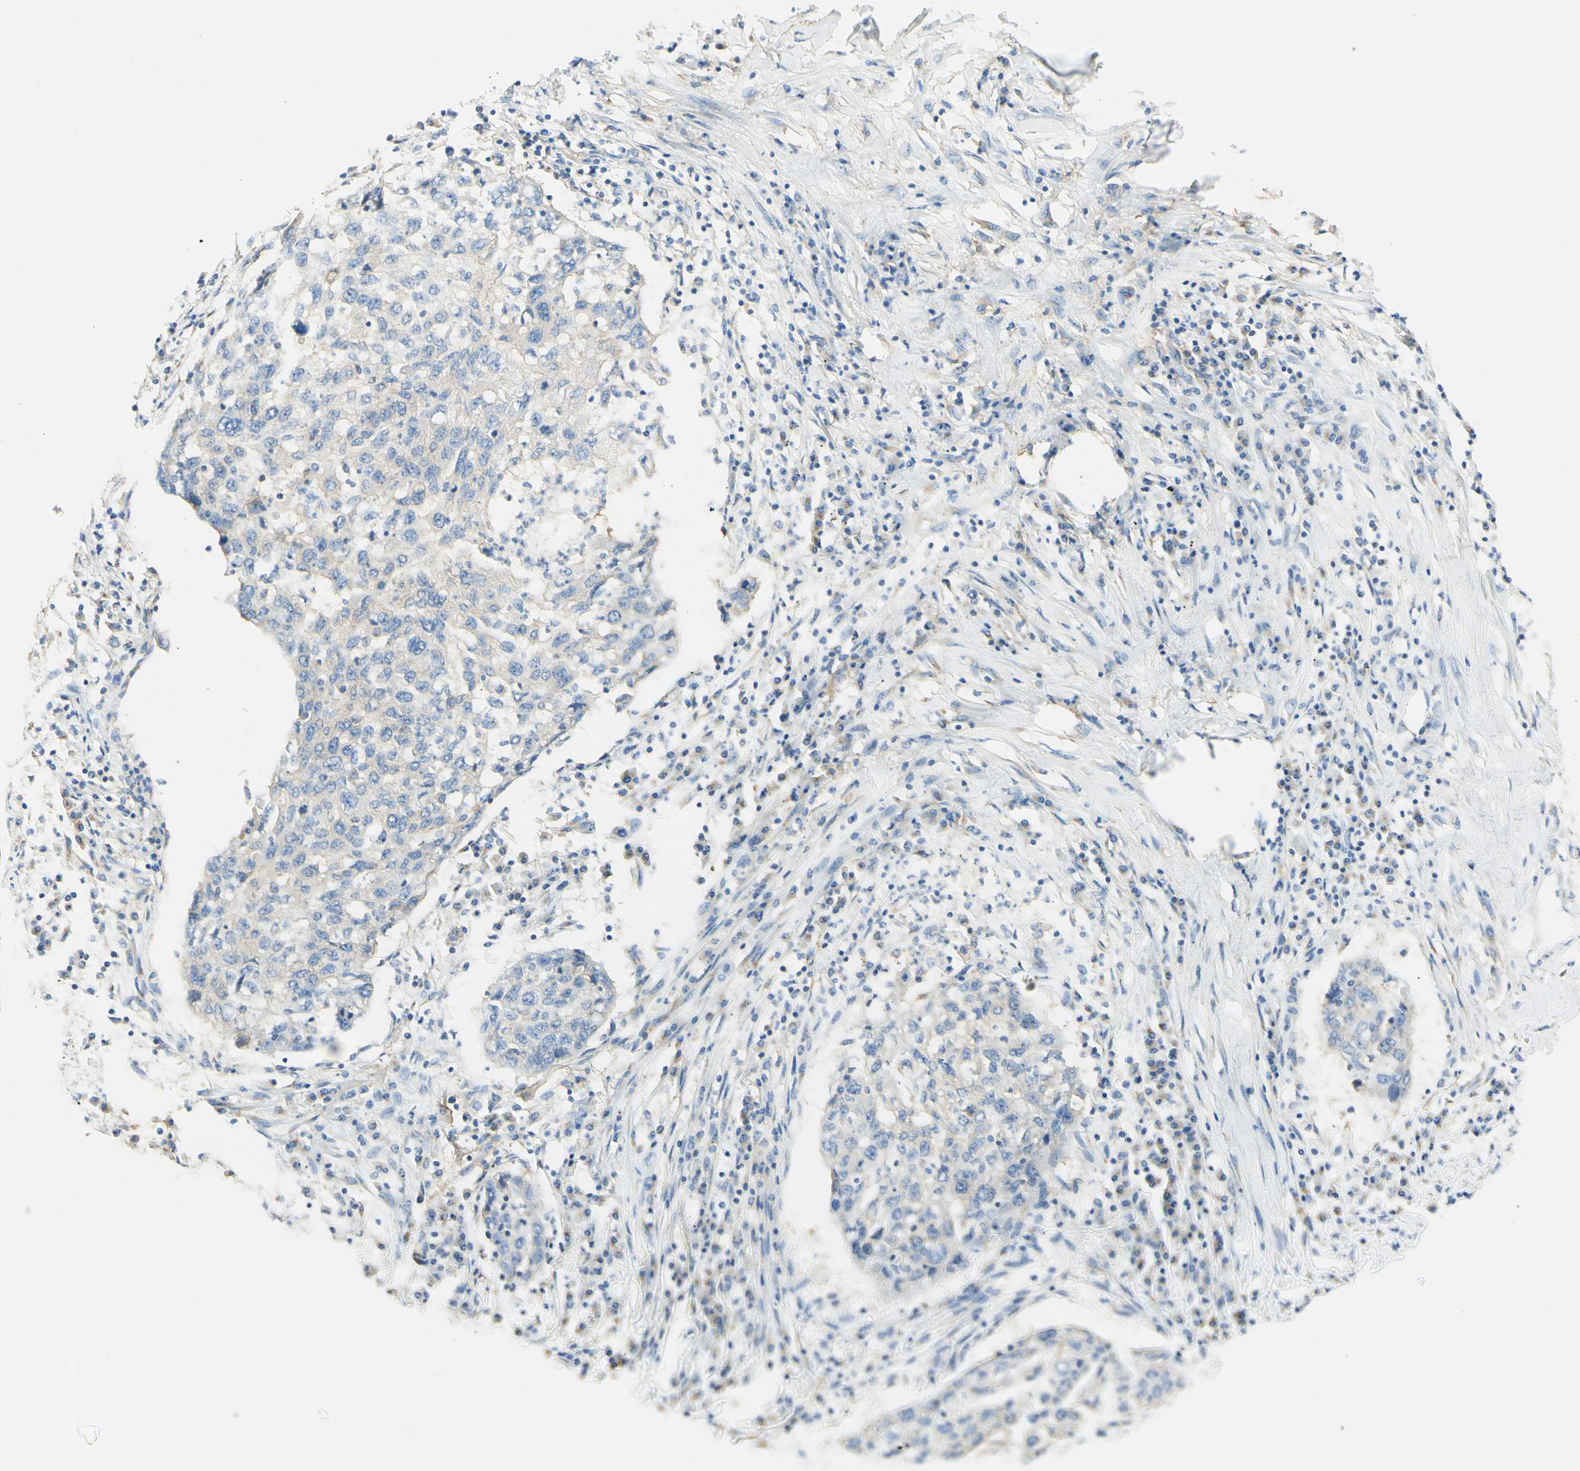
{"staining": {"intensity": "negative", "quantity": "none", "location": "none"}, "tissue": "lung cancer", "cell_type": "Tumor cells", "image_type": "cancer", "snomed": [{"axis": "morphology", "description": "Squamous cell carcinoma, NOS"}, {"axis": "topography", "description": "Lung"}], "caption": "Protein analysis of lung squamous cell carcinoma displays no significant expression in tumor cells. (Immunohistochemistry (ihc), brightfield microscopy, high magnification).", "gene": "CLTC", "patient": {"sex": "female", "age": 63}}